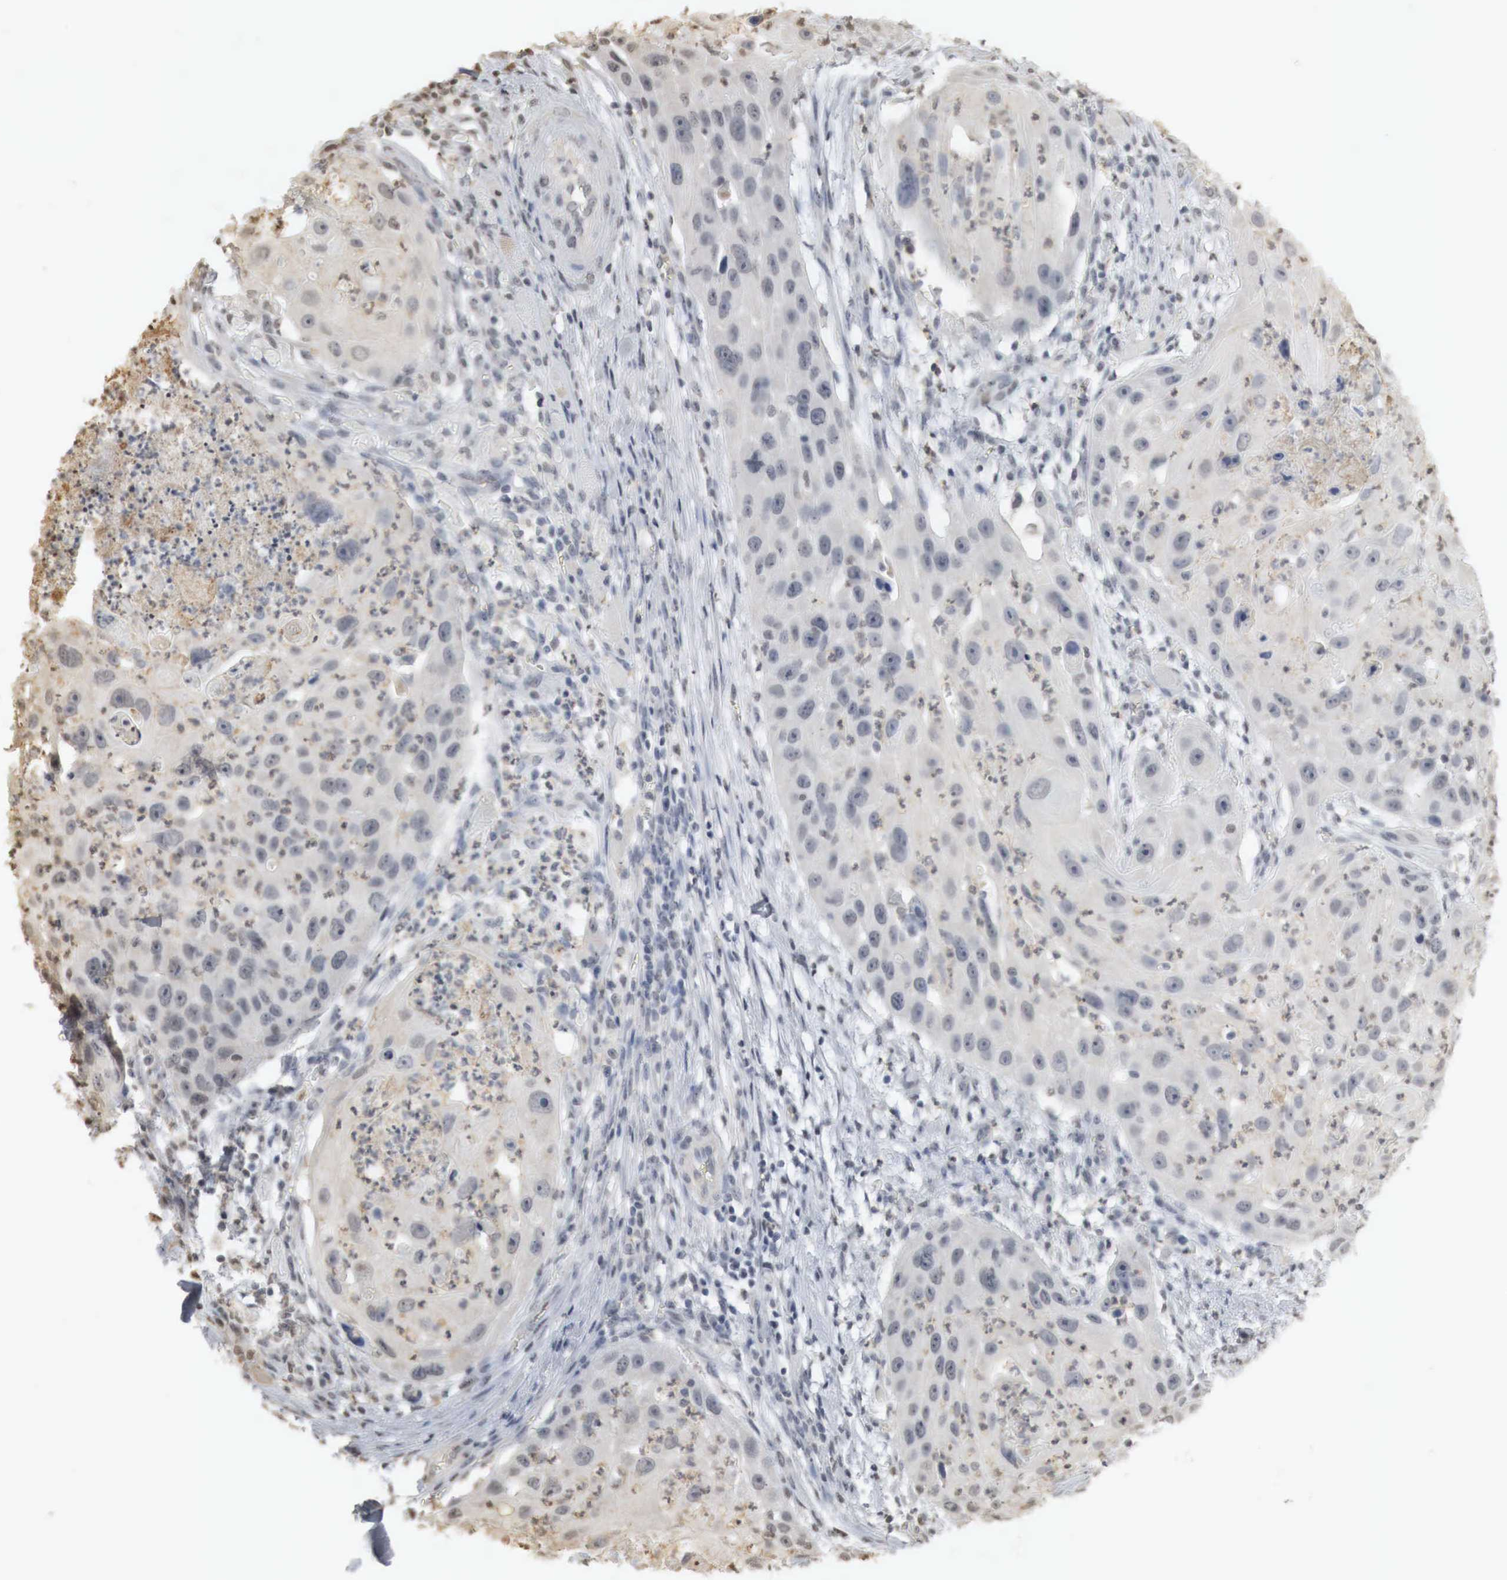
{"staining": {"intensity": "weak", "quantity": "<25%", "location": "cytoplasmic/membranous"}, "tissue": "head and neck cancer", "cell_type": "Tumor cells", "image_type": "cancer", "snomed": [{"axis": "morphology", "description": "Squamous cell carcinoma, NOS"}, {"axis": "topography", "description": "Head-Neck"}], "caption": "Squamous cell carcinoma (head and neck) was stained to show a protein in brown. There is no significant staining in tumor cells.", "gene": "ERBB4", "patient": {"sex": "male", "age": 64}}